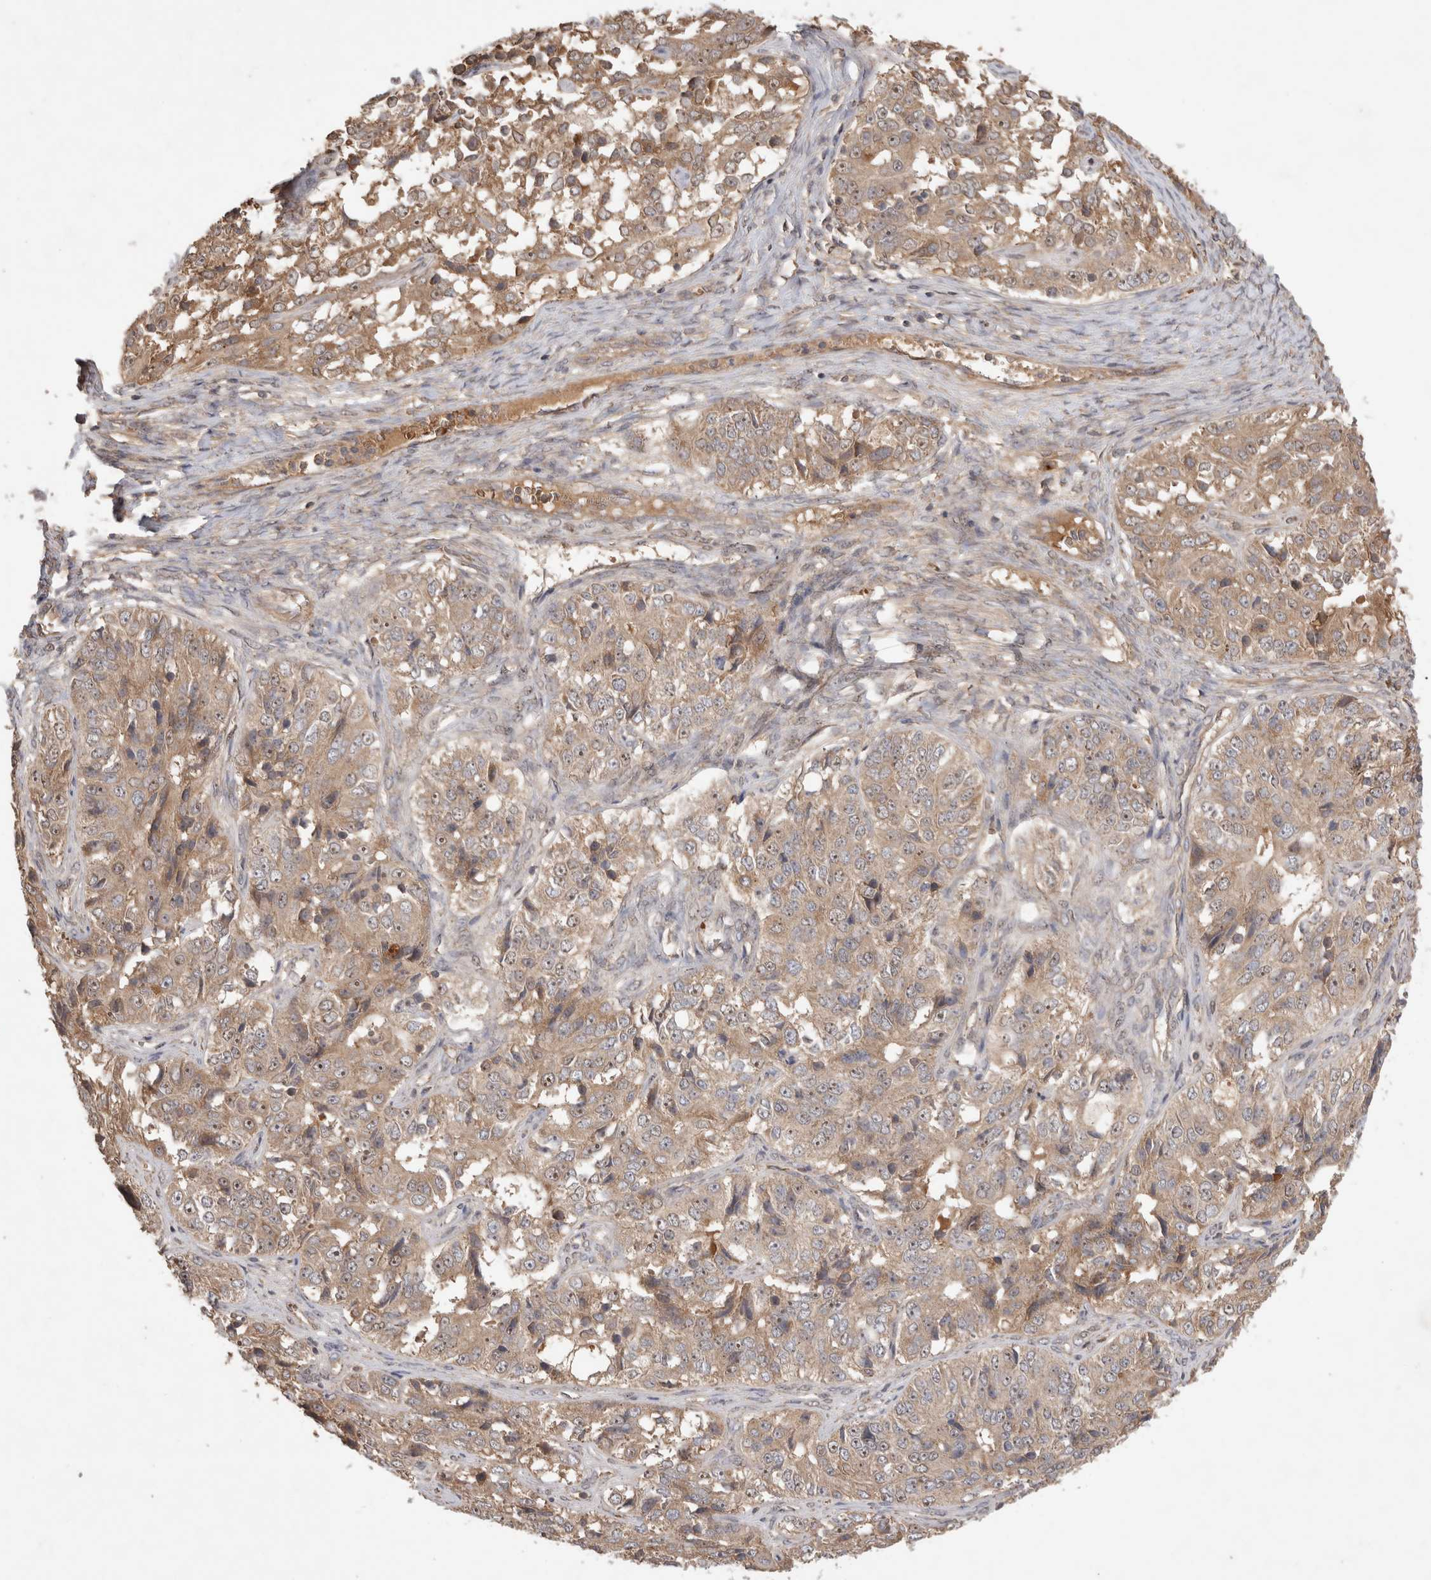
{"staining": {"intensity": "moderate", "quantity": ">75%", "location": "cytoplasmic/membranous,nuclear"}, "tissue": "ovarian cancer", "cell_type": "Tumor cells", "image_type": "cancer", "snomed": [{"axis": "morphology", "description": "Carcinoma, endometroid"}, {"axis": "topography", "description": "Ovary"}], "caption": "Immunohistochemistry (IHC) of ovarian cancer displays medium levels of moderate cytoplasmic/membranous and nuclear positivity in about >75% of tumor cells.", "gene": "FAM221A", "patient": {"sex": "female", "age": 51}}